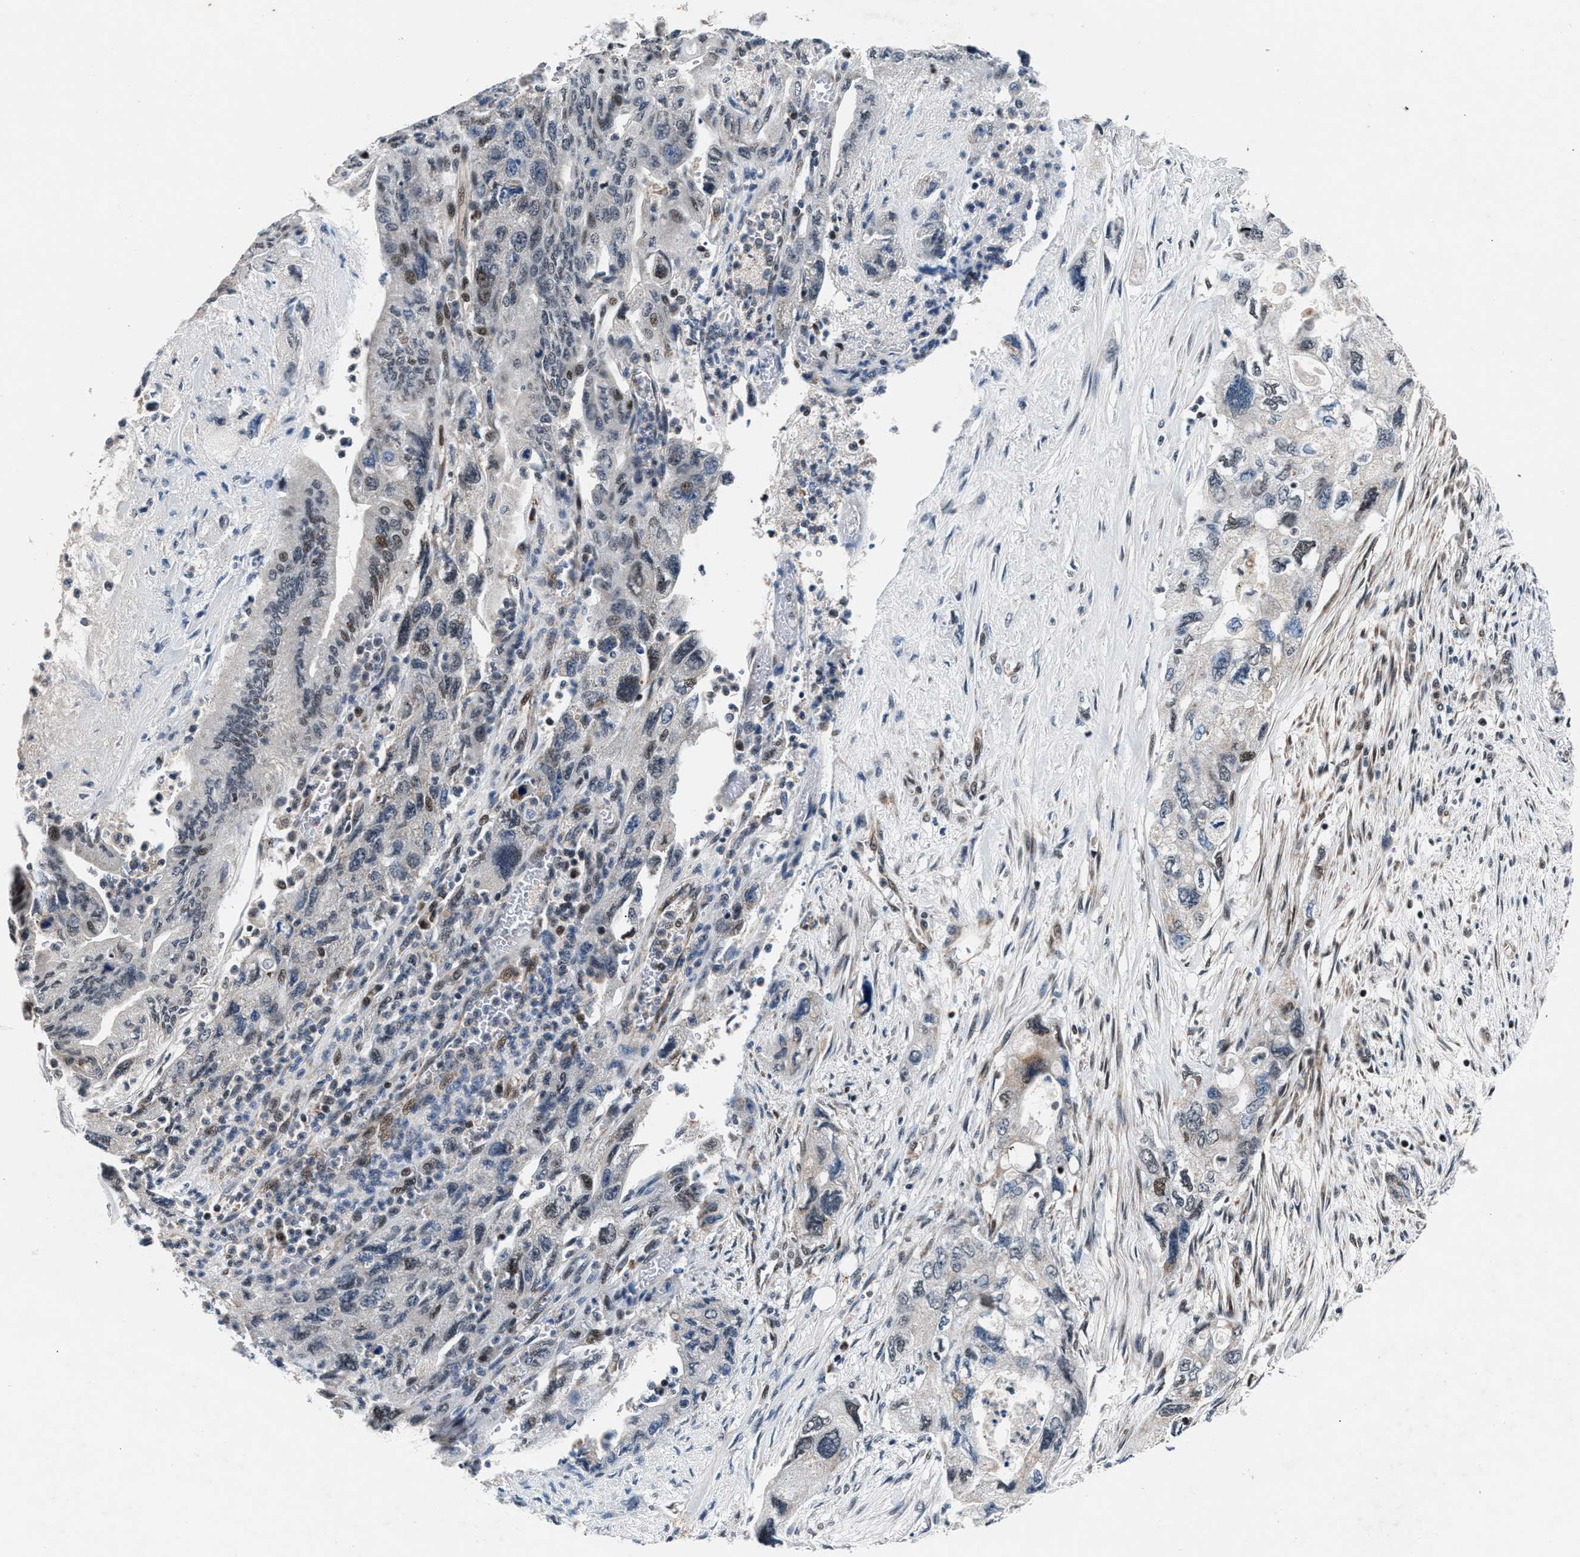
{"staining": {"intensity": "weak", "quantity": "<25%", "location": "nuclear"}, "tissue": "pancreatic cancer", "cell_type": "Tumor cells", "image_type": "cancer", "snomed": [{"axis": "morphology", "description": "Adenocarcinoma, NOS"}, {"axis": "topography", "description": "Pancreas"}], "caption": "An immunohistochemistry histopathology image of pancreatic cancer (adenocarcinoma) is shown. There is no staining in tumor cells of pancreatic cancer (adenocarcinoma).", "gene": "PRRC2B", "patient": {"sex": "female", "age": 73}}